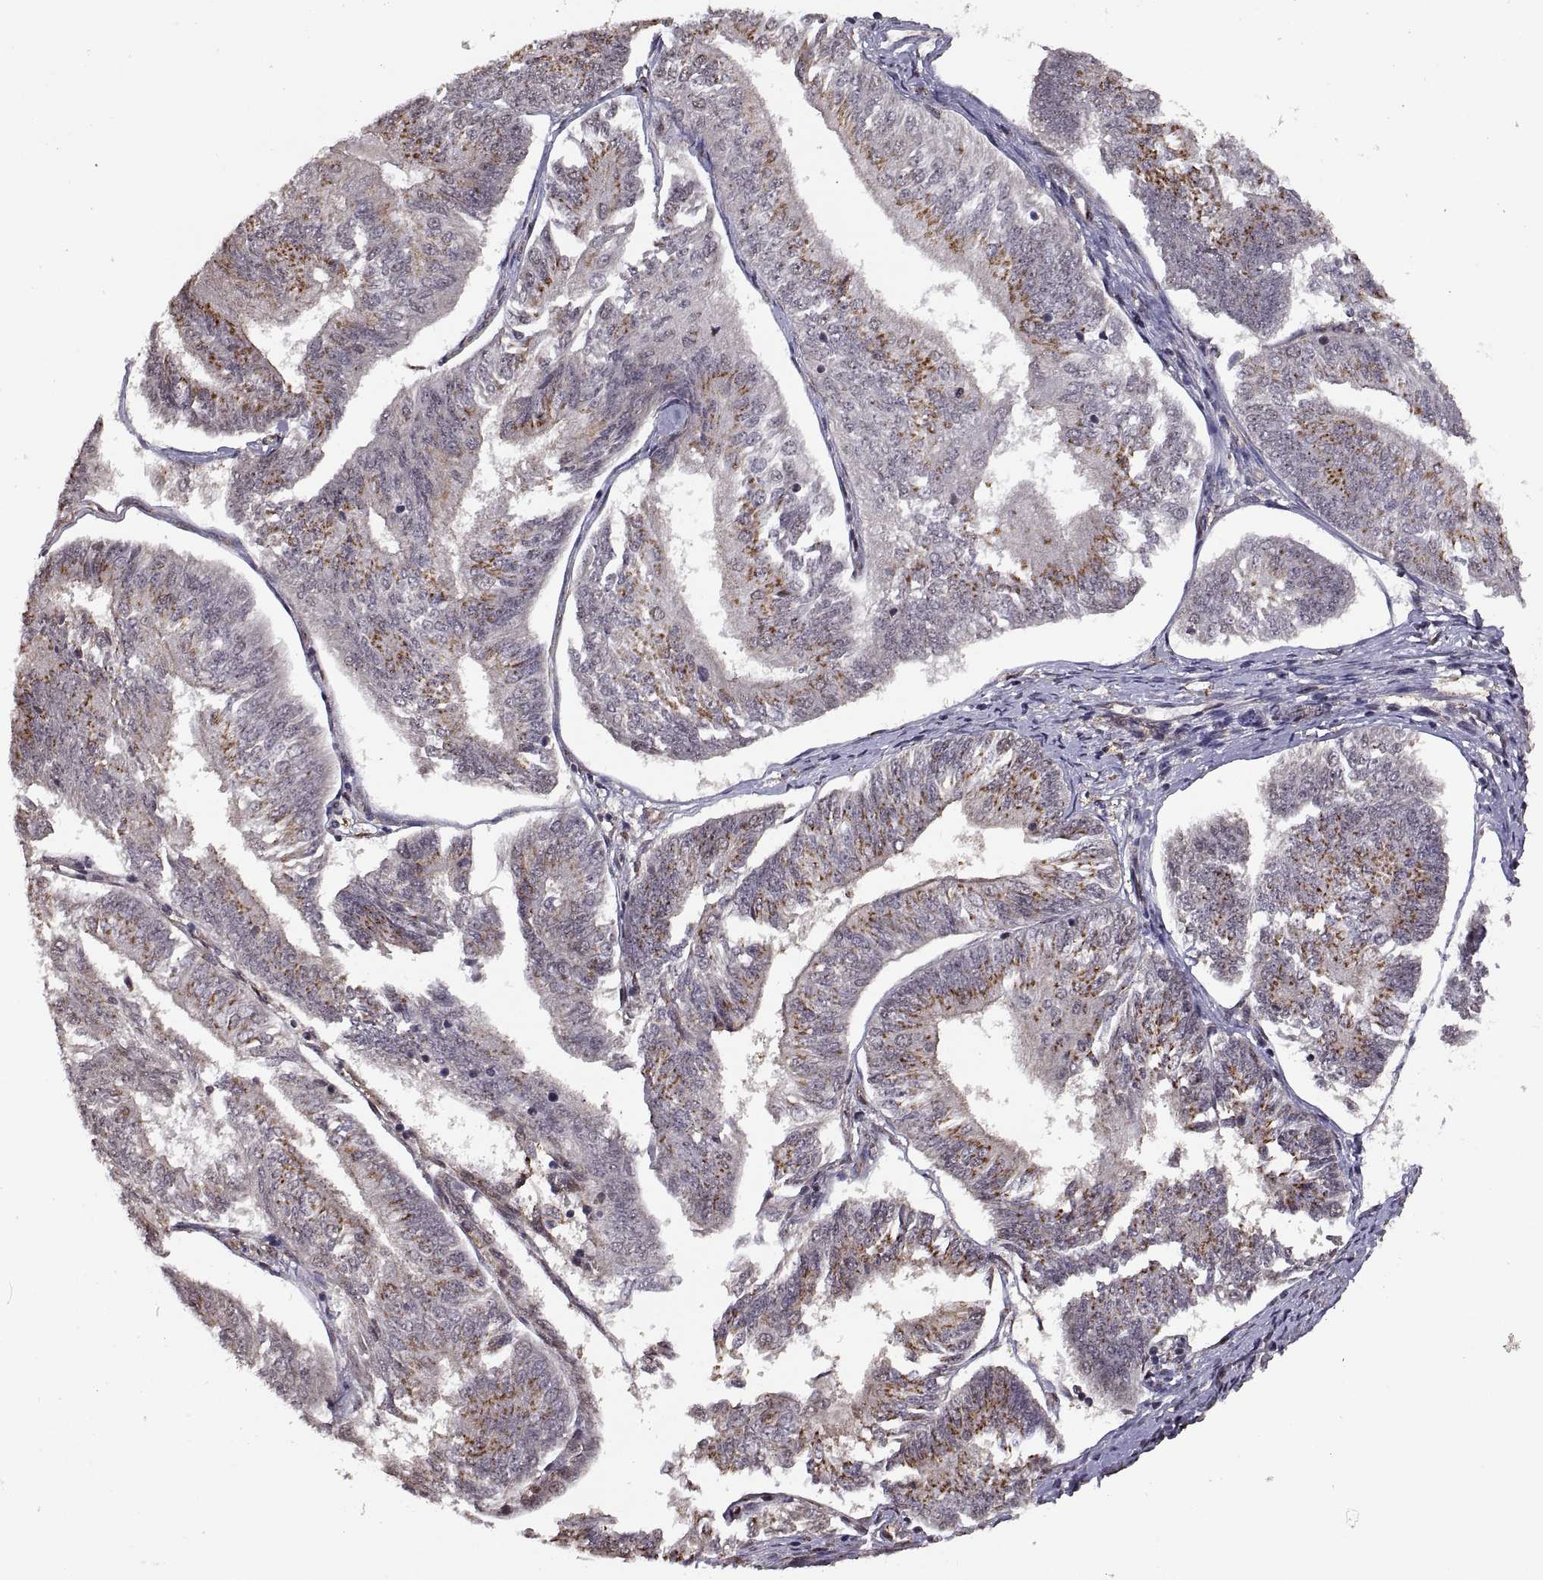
{"staining": {"intensity": "strong", "quantity": "25%-75%", "location": "cytoplasmic/membranous"}, "tissue": "endometrial cancer", "cell_type": "Tumor cells", "image_type": "cancer", "snomed": [{"axis": "morphology", "description": "Adenocarcinoma, NOS"}, {"axis": "topography", "description": "Endometrium"}], "caption": "This photomicrograph shows immunohistochemistry (IHC) staining of endometrial cancer, with high strong cytoplasmic/membranous positivity in approximately 25%-75% of tumor cells.", "gene": "ARRB1", "patient": {"sex": "female", "age": 58}}